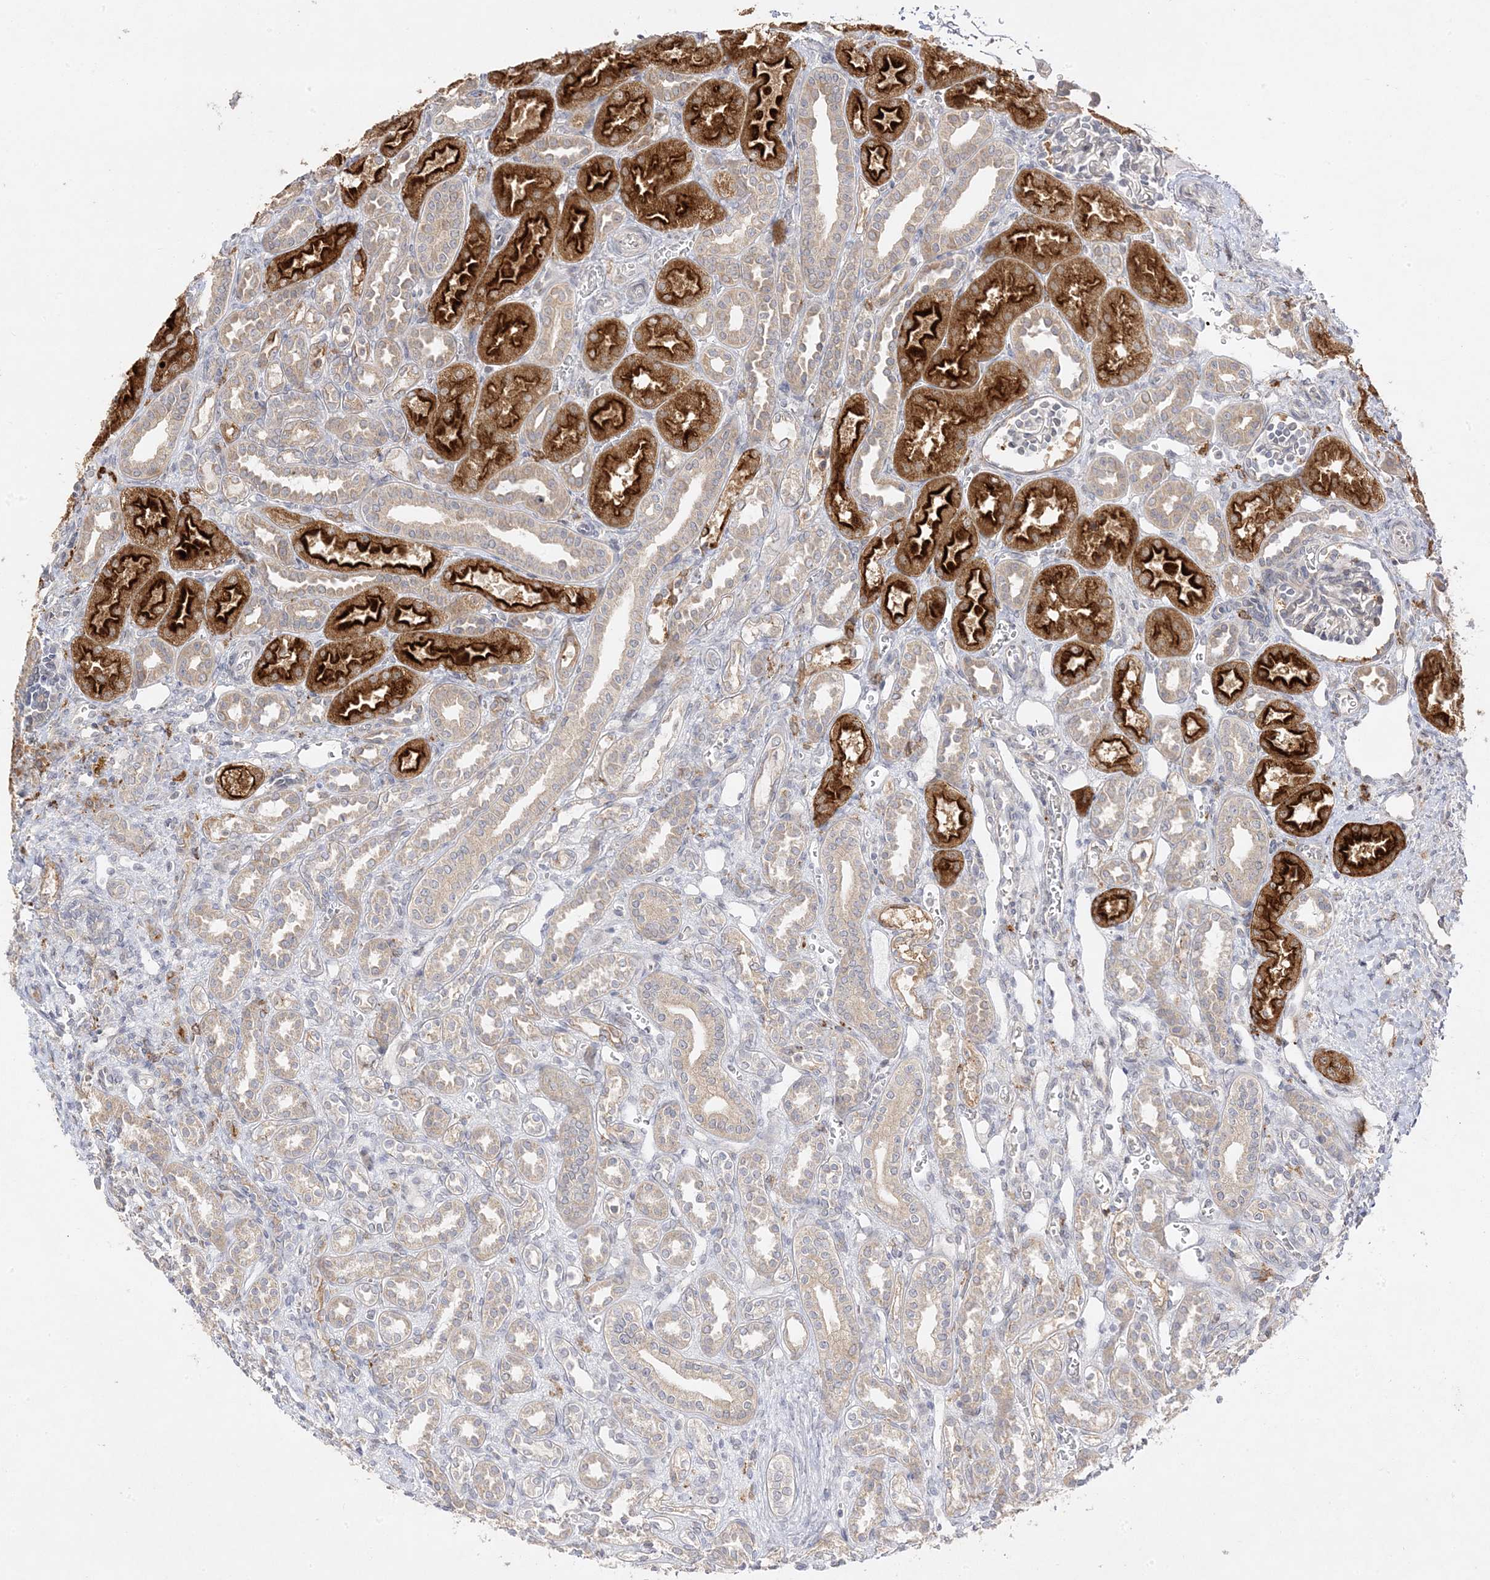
{"staining": {"intensity": "negative", "quantity": "none", "location": "none"}, "tissue": "kidney", "cell_type": "Cells in glomeruli", "image_type": "normal", "snomed": [{"axis": "morphology", "description": "Normal tissue, NOS"}, {"axis": "morphology", "description": "Neoplasm, malignant, NOS"}, {"axis": "topography", "description": "Kidney"}], "caption": "Cells in glomeruli are negative for brown protein staining in normal kidney.", "gene": "C2CD2", "patient": {"sex": "female", "age": 1}}